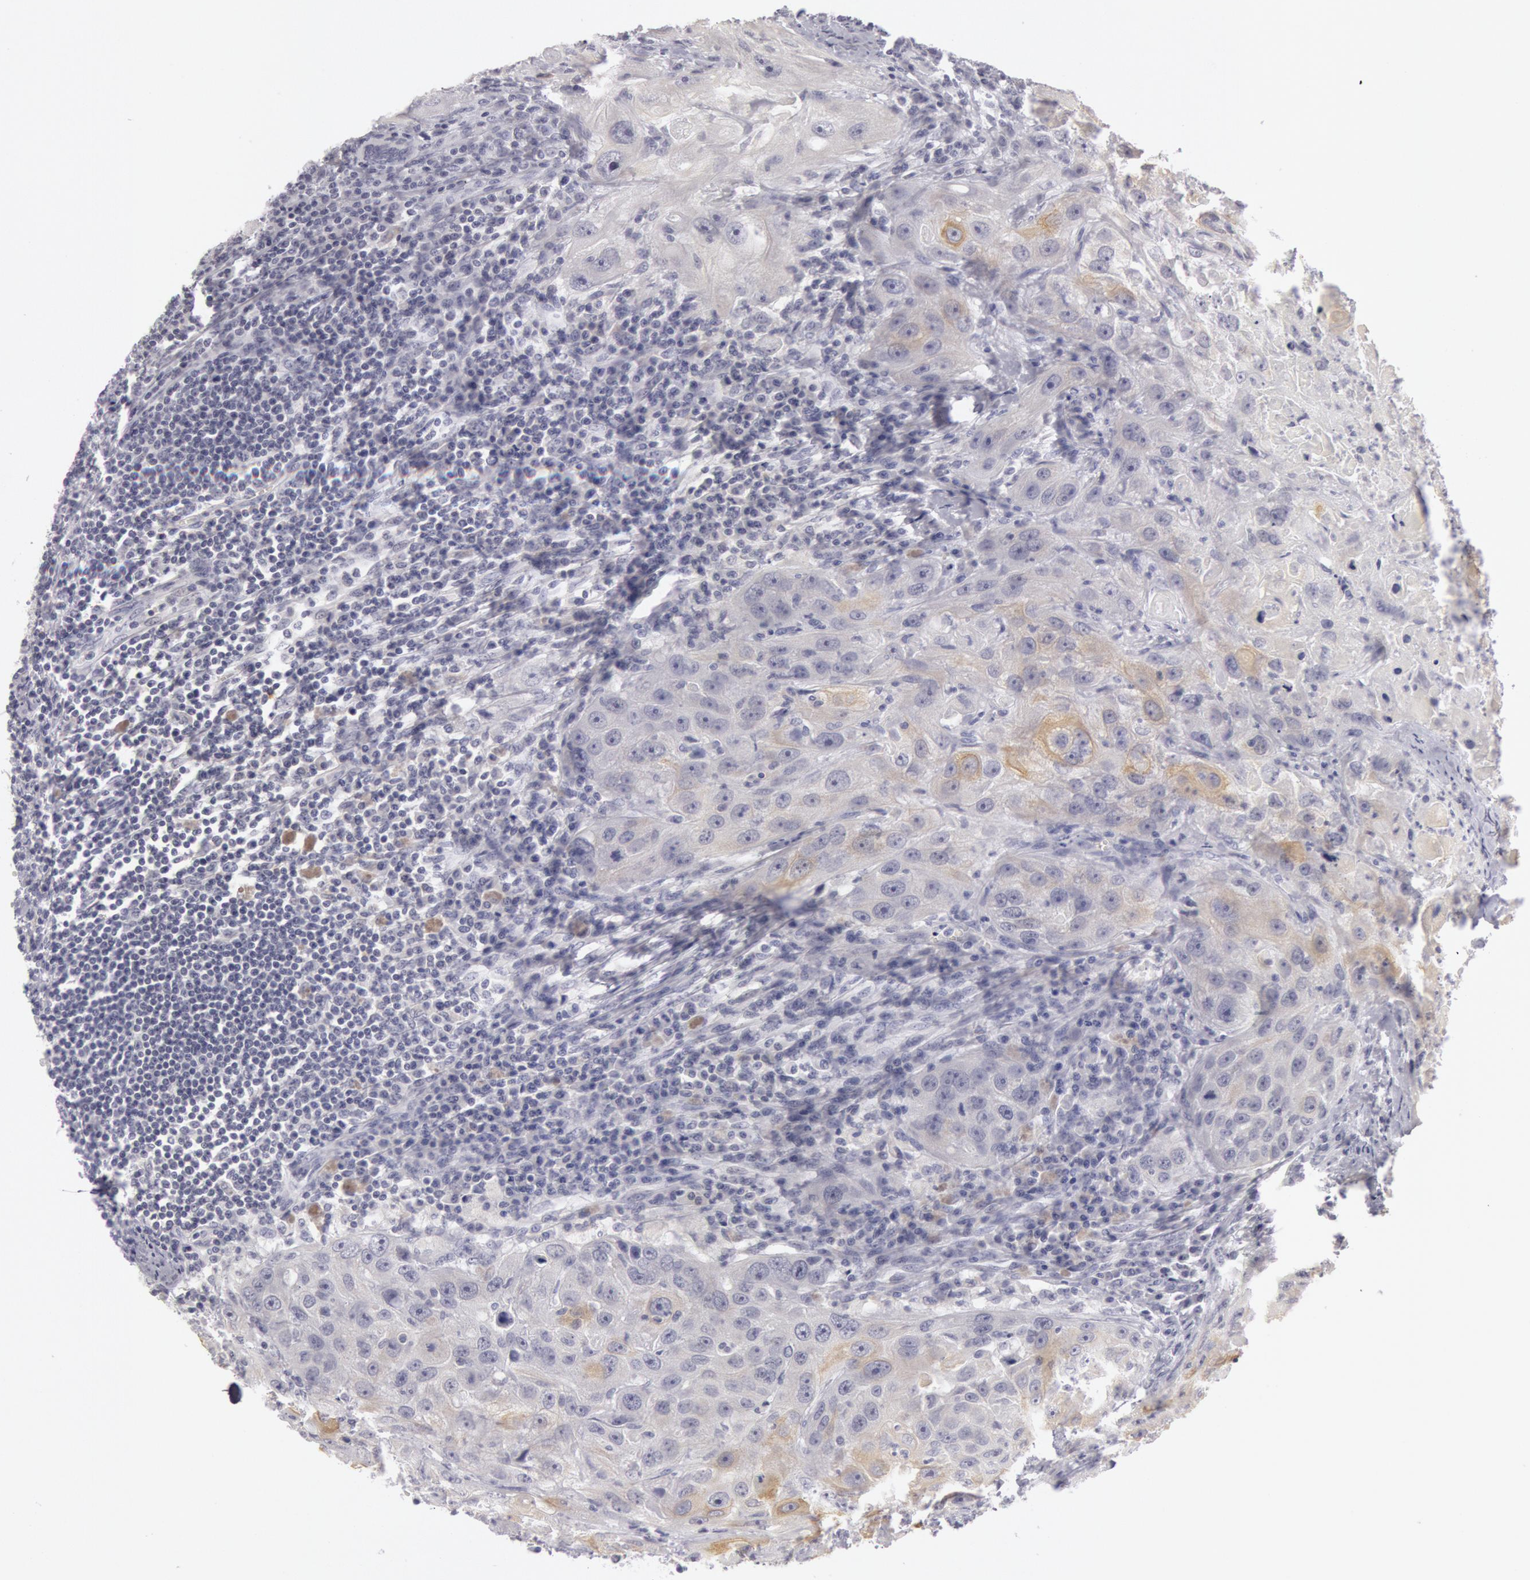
{"staining": {"intensity": "moderate", "quantity": "<25%", "location": "cytoplasmic/membranous"}, "tissue": "head and neck cancer", "cell_type": "Tumor cells", "image_type": "cancer", "snomed": [{"axis": "morphology", "description": "Squamous cell carcinoma, NOS"}, {"axis": "topography", "description": "Head-Neck"}], "caption": "About <25% of tumor cells in human head and neck cancer (squamous cell carcinoma) exhibit moderate cytoplasmic/membranous protein positivity as visualized by brown immunohistochemical staining.", "gene": "KRT16", "patient": {"sex": "male", "age": 64}}